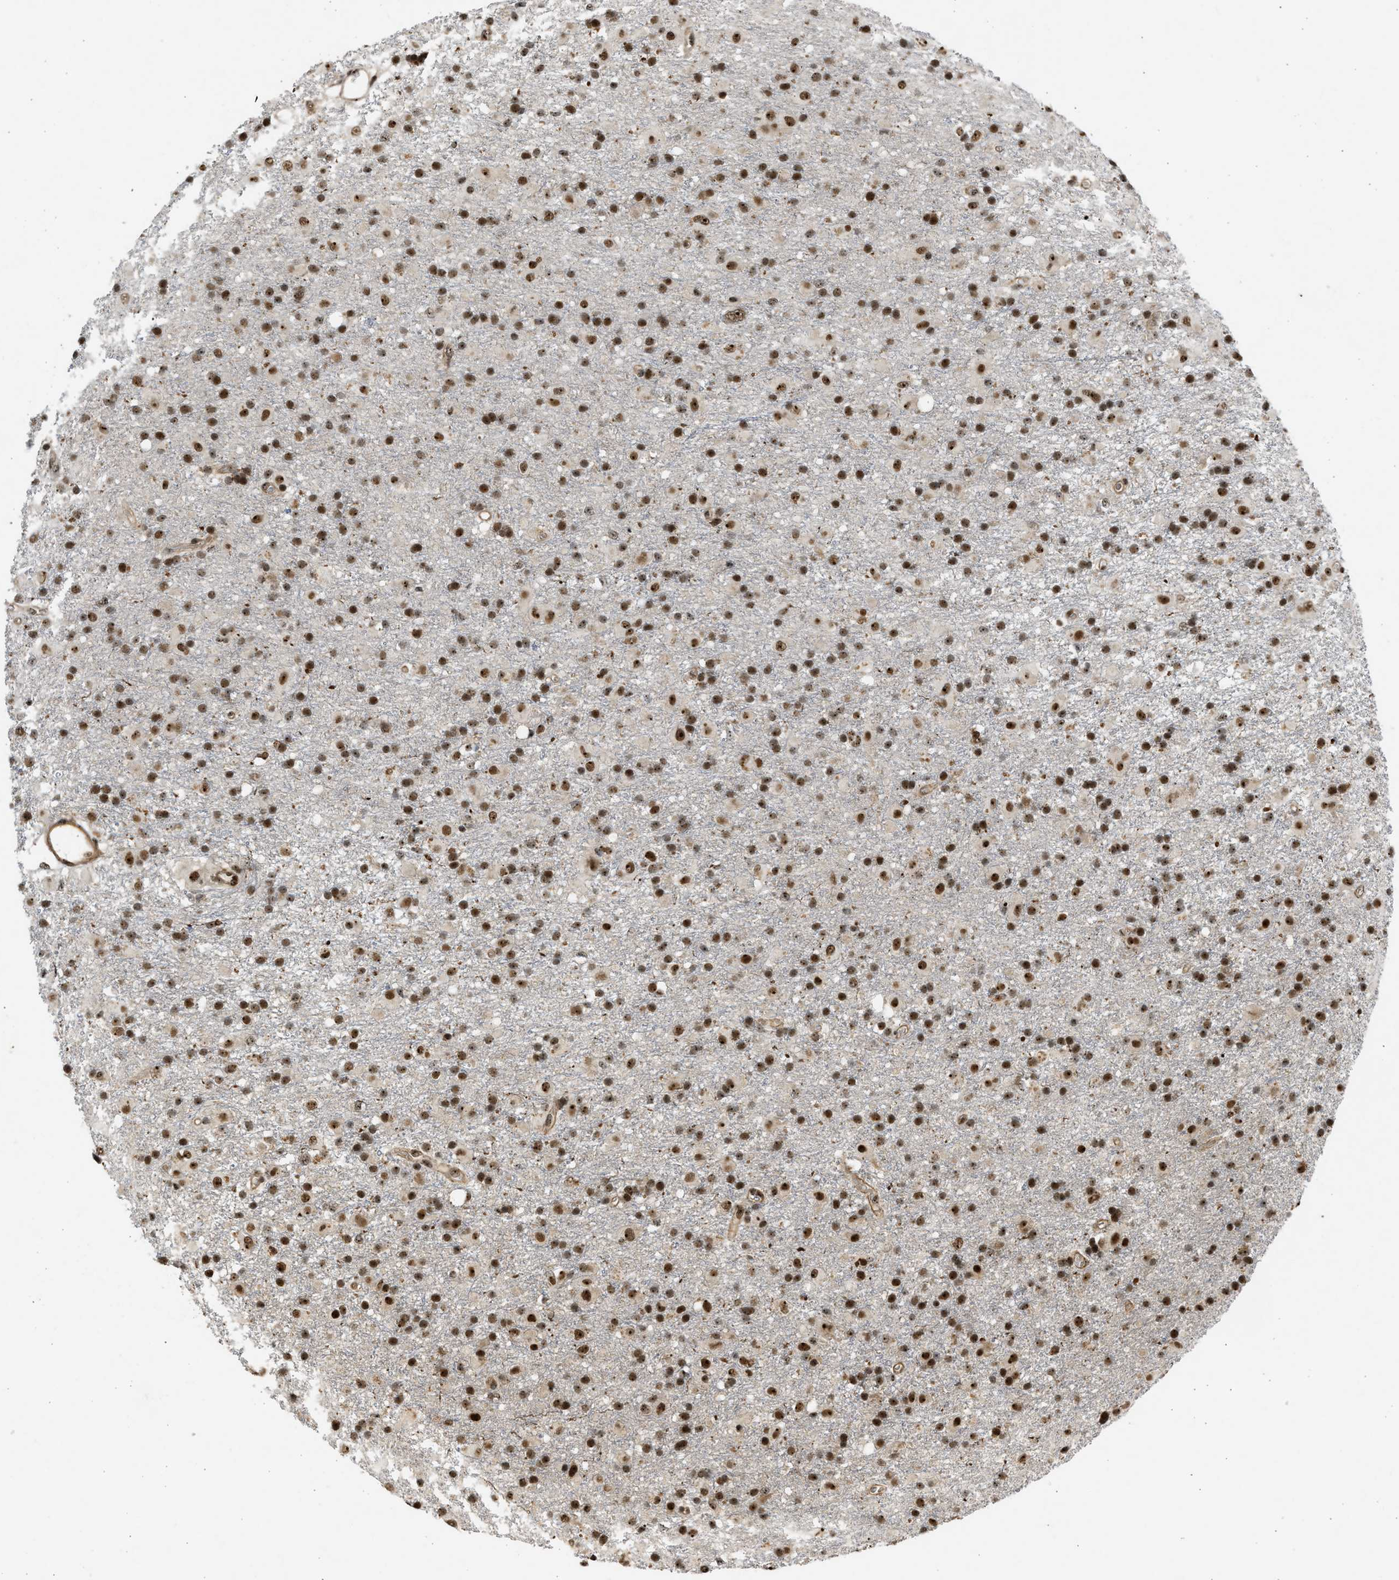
{"staining": {"intensity": "strong", "quantity": ">75%", "location": "nuclear"}, "tissue": "glioma", "cell_type": "Tumor cells", "image_type": "cancer", "snomed": [{"axis": "morphology", "description": "Glioma, malignant, Low grade"}, {"axis": "topography", "description": "Brain"}], "caption": "Malignant low-grade glioma stained with DAB IHC reveals high levels of strong nuclear expression in approximately >75% of tumor cells. (DAB (3,3'-diaminobenzidine) IHC with brightfield microscopy, high magnification).", "gene": "TFDP2", "patient": {"sex": "male", "age": 65}}